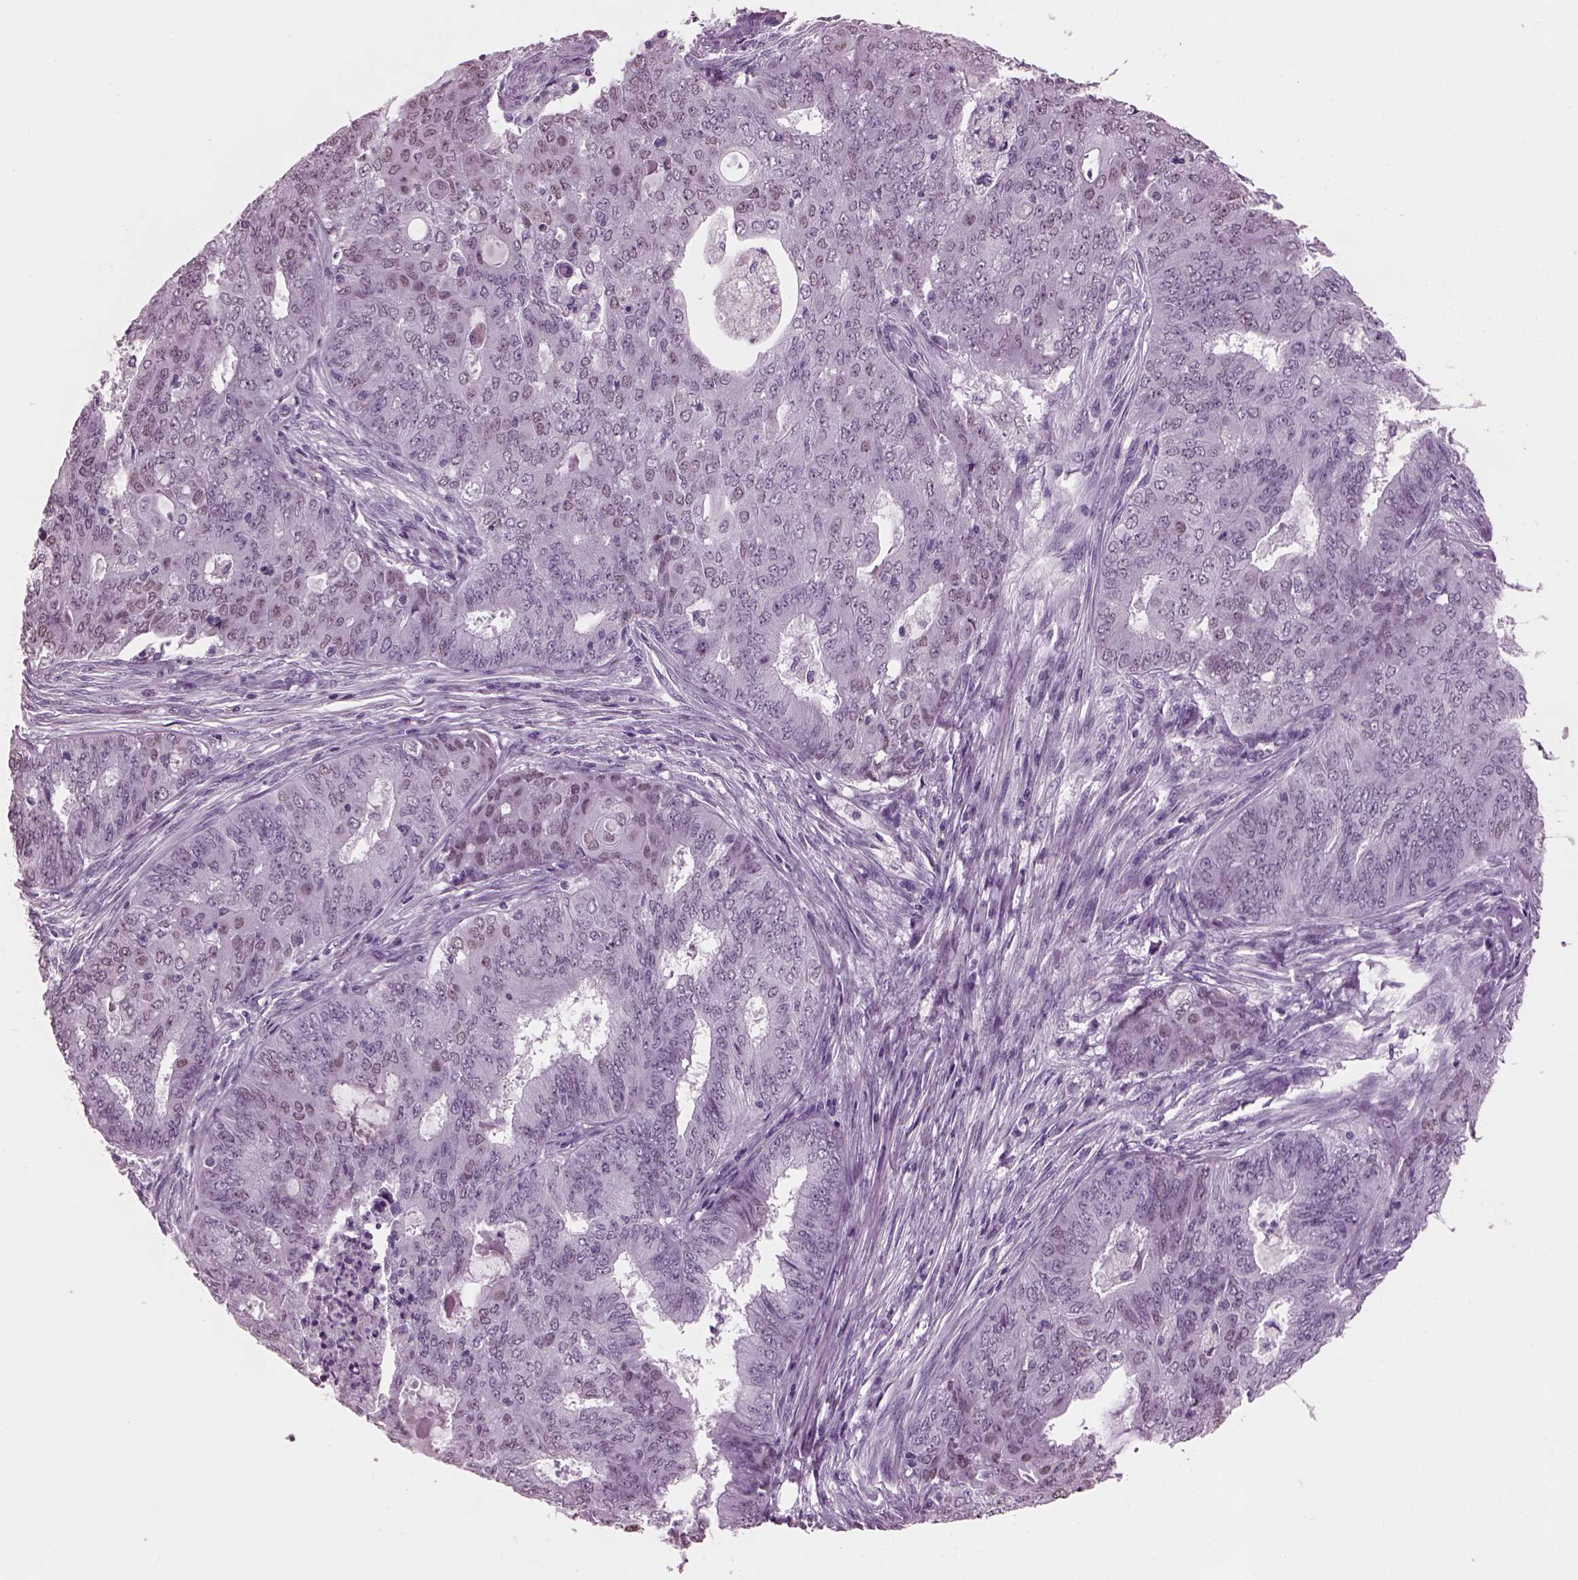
{"staining": {"intensity": "weak", "quantity": "<25%", "location": "nuclear"}, "tissue": "endometrial cancer", "cell_type": "Tumor cells", "image_type": "cancer", "snomed": [{"axis": "morphology", "description": "Adenocarcinoma, NOS"}, {"axis": "topography", "description": "Endometrium"}], "caption": "DAB (3,3'-diaminobenzidine) immunohistochemical staining of endometrial cancer reveals no significant expression in tumor cells.", "gene": "KRTAP3-2", "patient": {"sex": "female", "age": 62}}